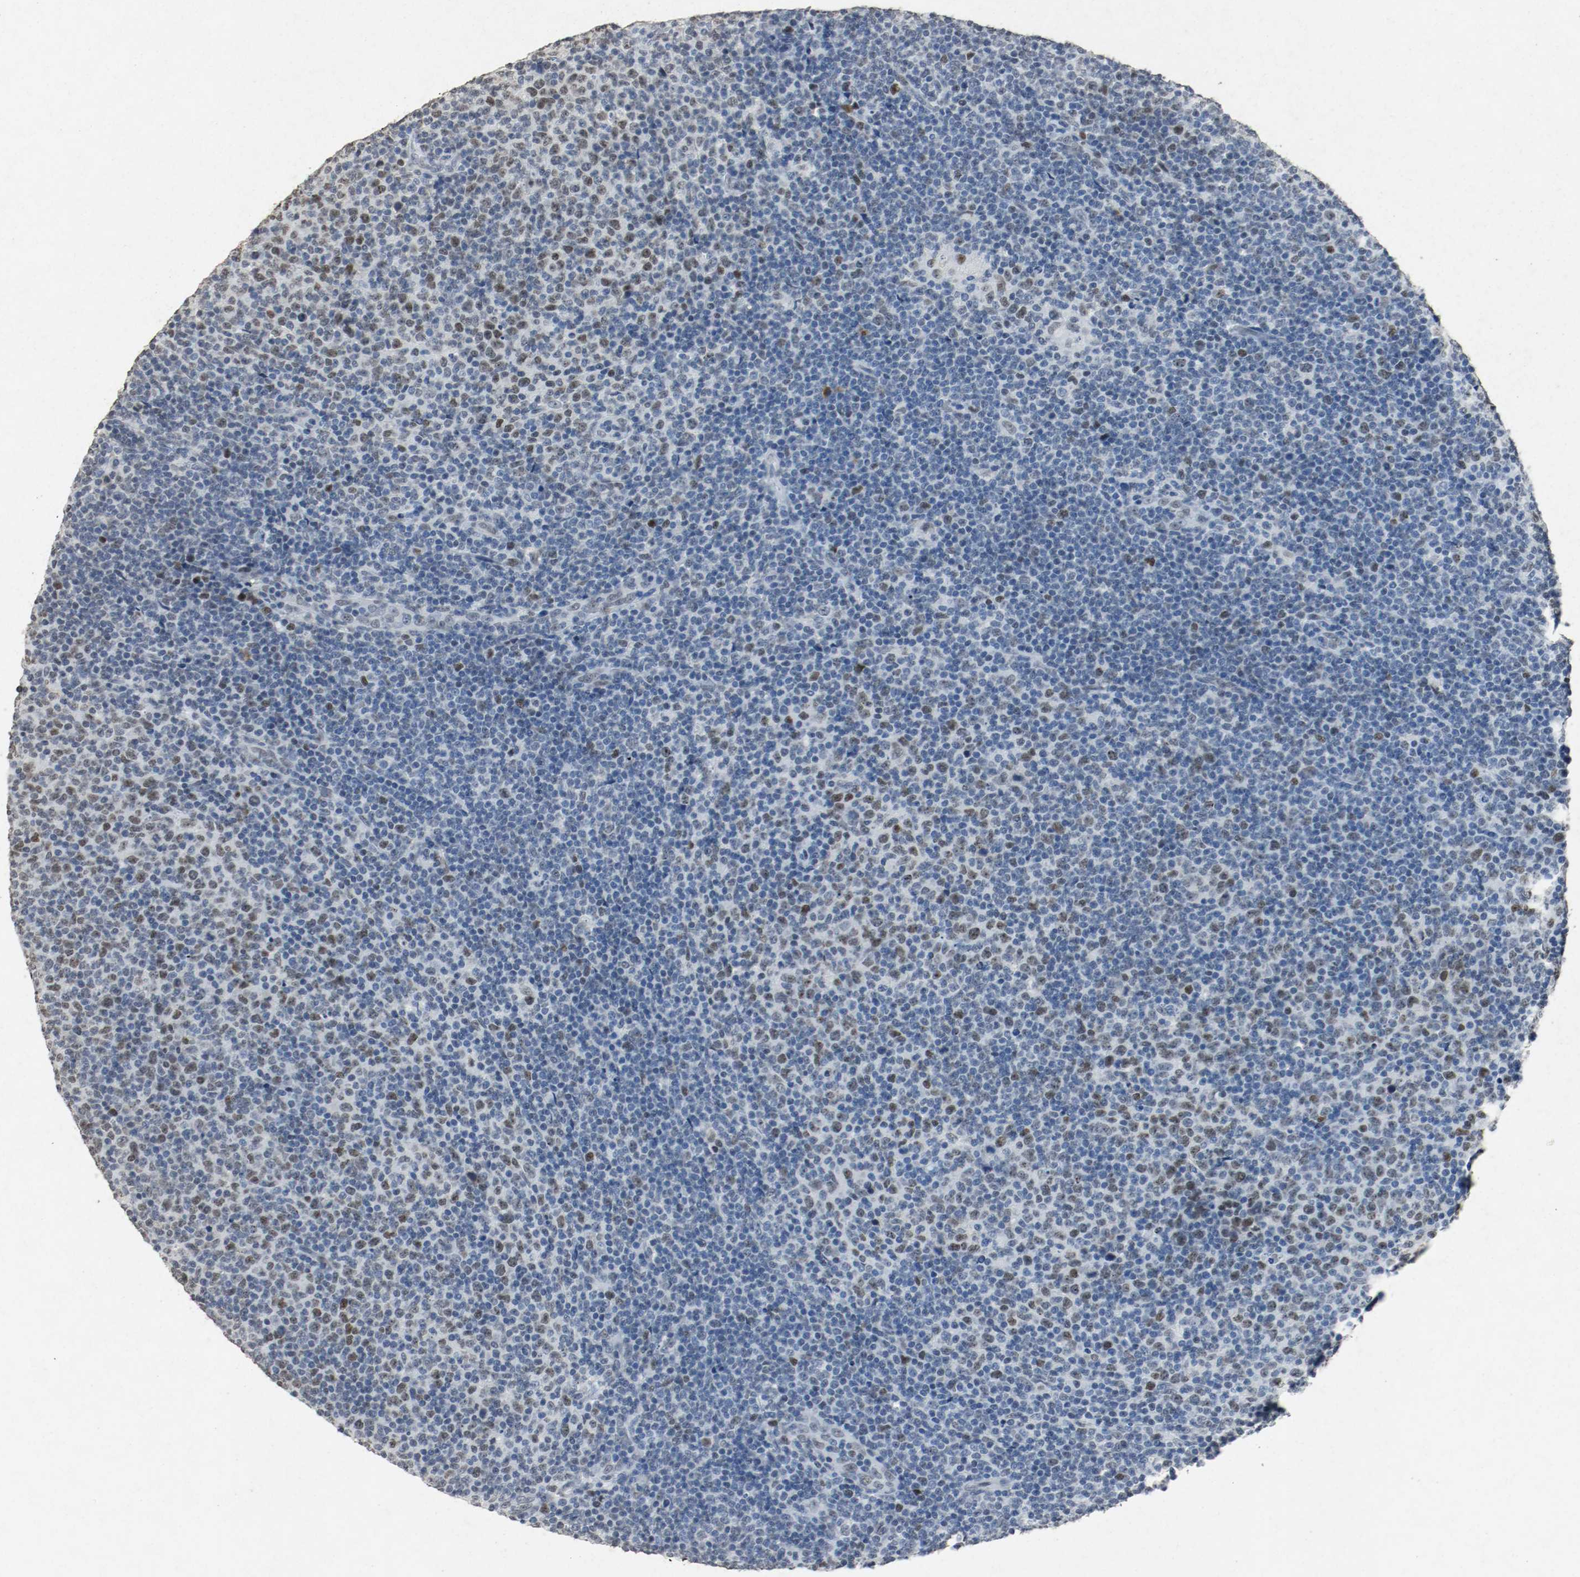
{"staining": {"intensity": "moderate", "quantity": "25%-75%", "location": "nuclear"}, "tissue": "lymphoma", "cell_type": "Tumor cells", "image_type": "cancer", "snomed": [{"axis": "morphology", "description": "Malignant lymphoma, non-Hodgkin's type, Low grade"}, {"axis": "topography", "description": "Lymph node"}], "caption": "This is a photomicrograph of immunohistochemistry (IHC) staining of lymphoma, which shows moderate positivity in the nuclear of tumor cells.", "gene": "DNMT1", "patient": {"sex": "male", "age": 70}}